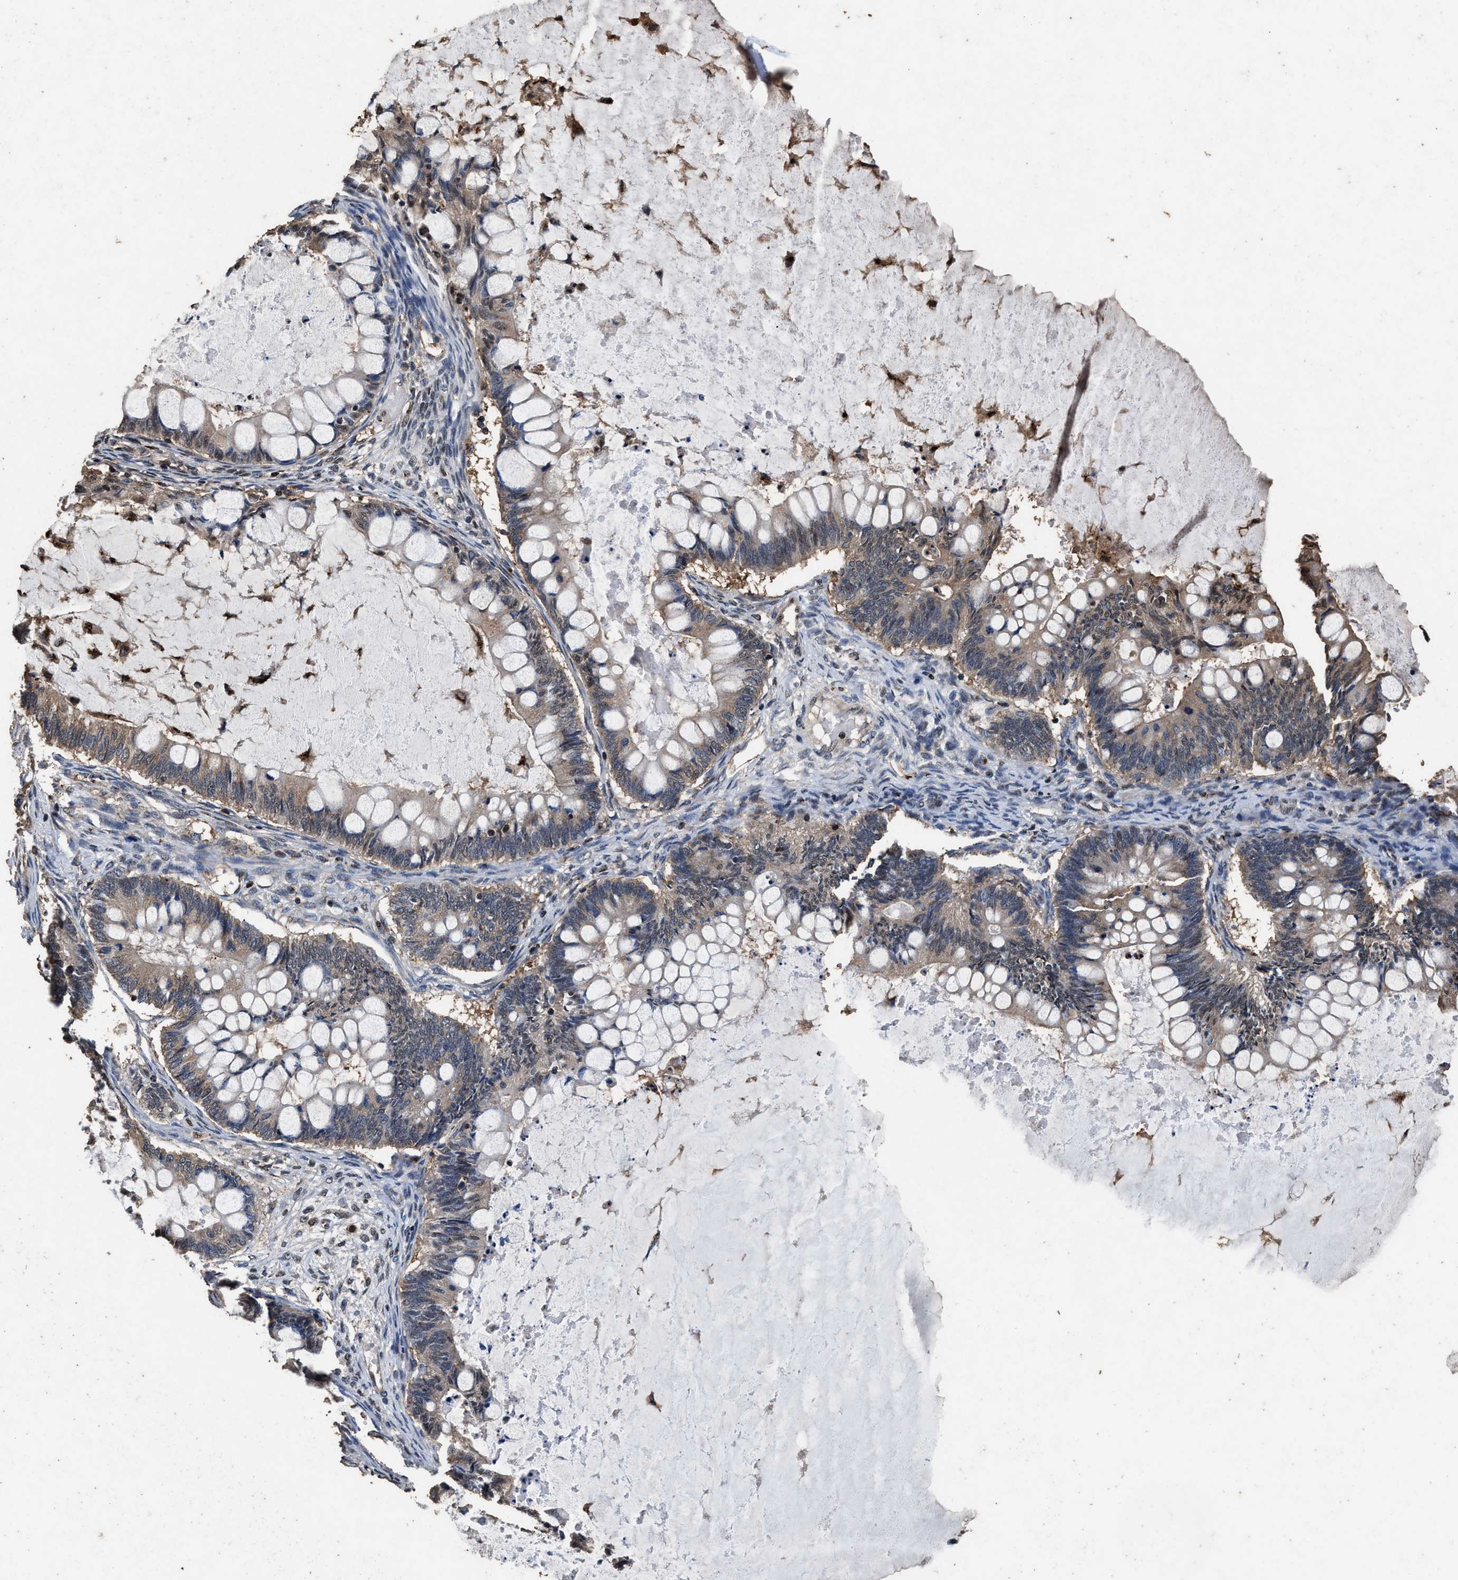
{"staining": {"intensity": "weak", "quantity": ">75%", "location": "cytoplasmic/membranous,nuclear"}, "tissue": "ovarian cancer", "cell_type": "Tumor cells", "image_type": "cancer", "snomed": [{"axis": "morphology", "description": "Cystadenocarcinoma, mucinous, NOS"}, {"axis": "topography", "description": "Ovary"}], "caption": "A micrograph of mucinous cystadenocarcinoma (ovarian) stained for a protein displays weak cytoplasmic/membranous and nuclear brown staining in tumor cells.", "gene": "TPST2", "patient": {"sex": "female", "age": 61}}